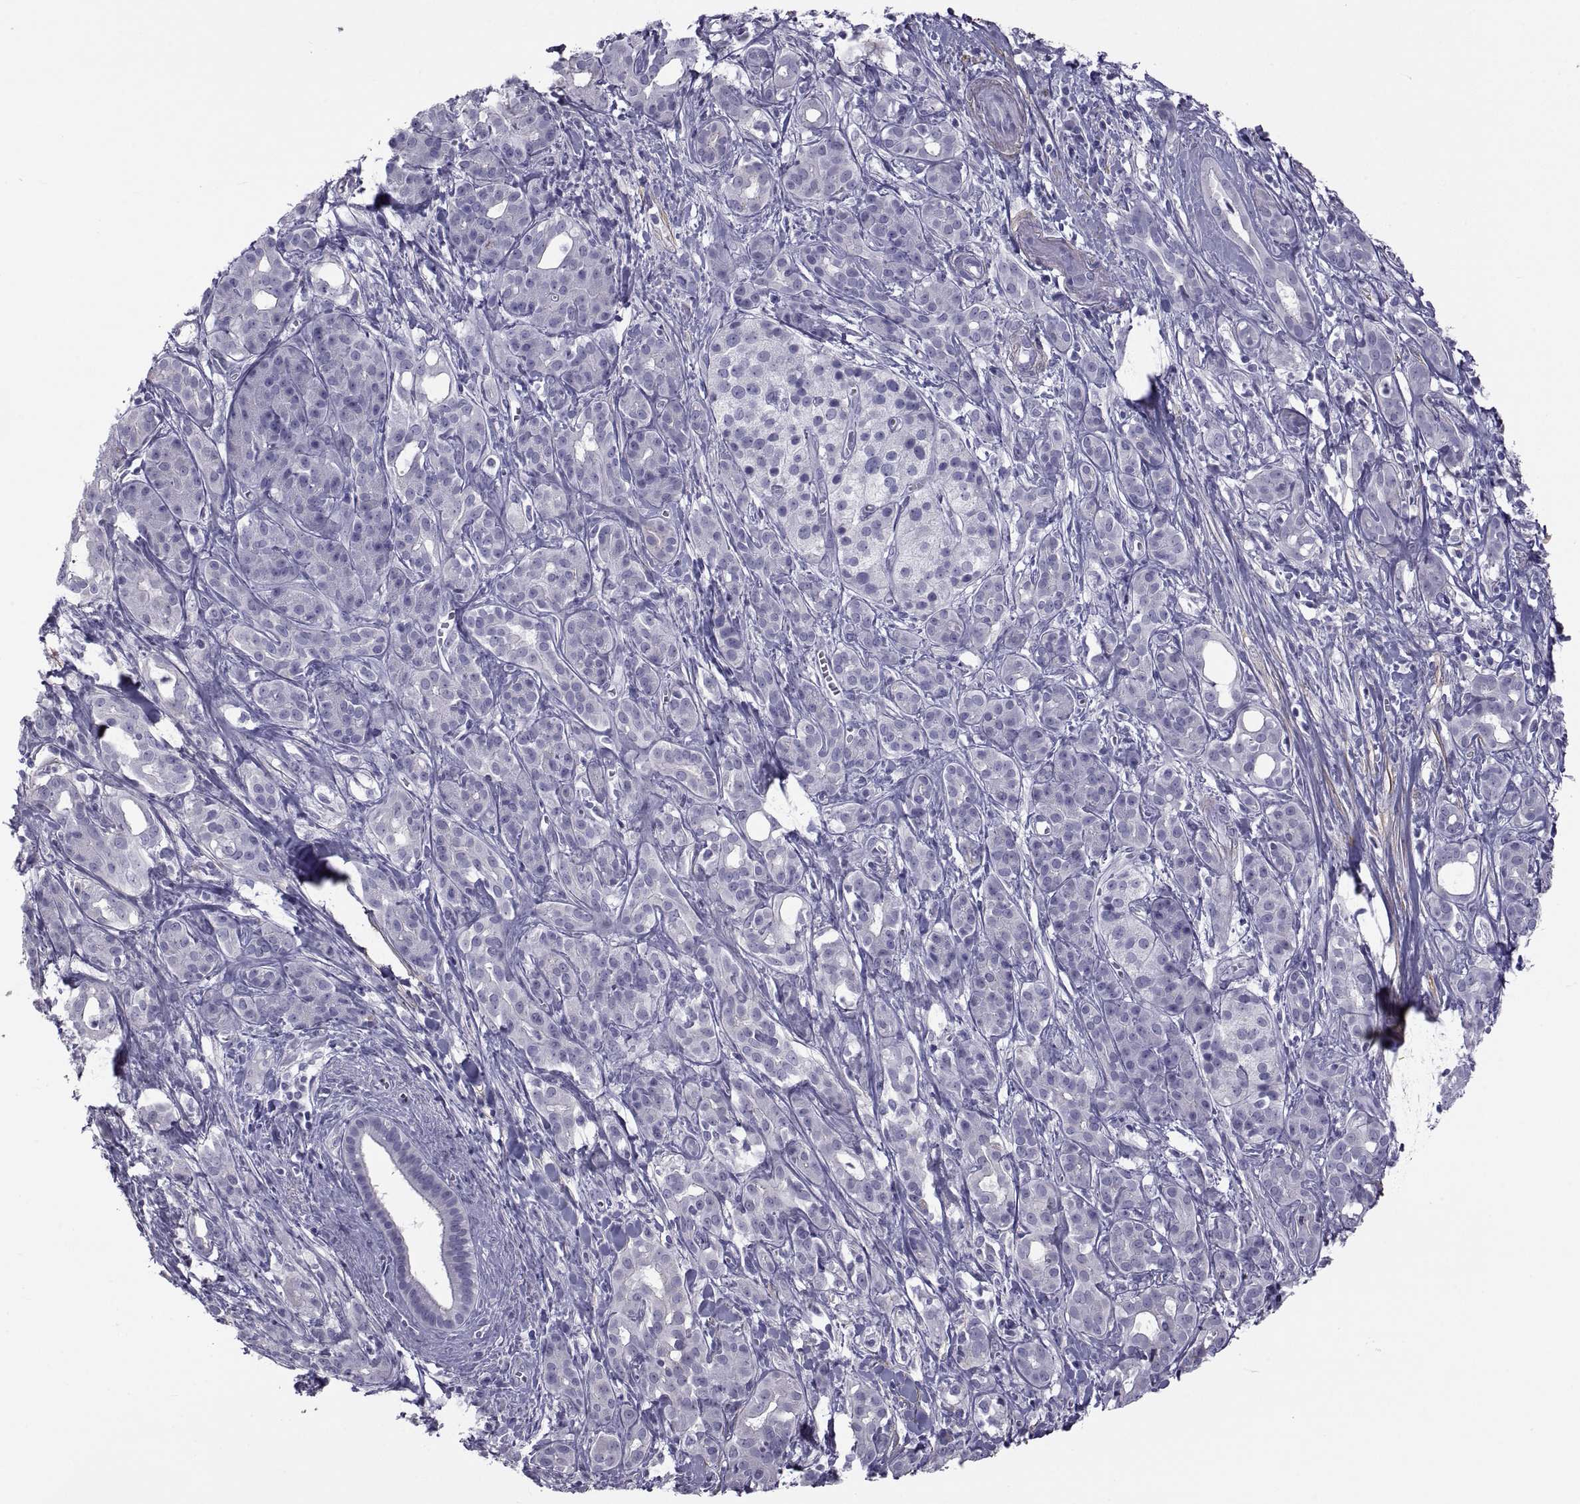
{"staining": {"intensity": "negative", "quantity": "none", "location": "none"}, "tissue": "pancreatic cancer", "cell_type": "Tumor cells", "image_type": "cancer", "snomed": [{"axis": "morphology", "description": "Adenocarcinoma, NOS"}, {"axis": "topography", "description": "Pancreas"}], "caption": "Adenocarcinoma (pancreatic) stained for a protein using immunohistochemistry displays no expression tumor cells.", "gene": "MAGEB1", "patient": {"sex": "male", "age": 61}}